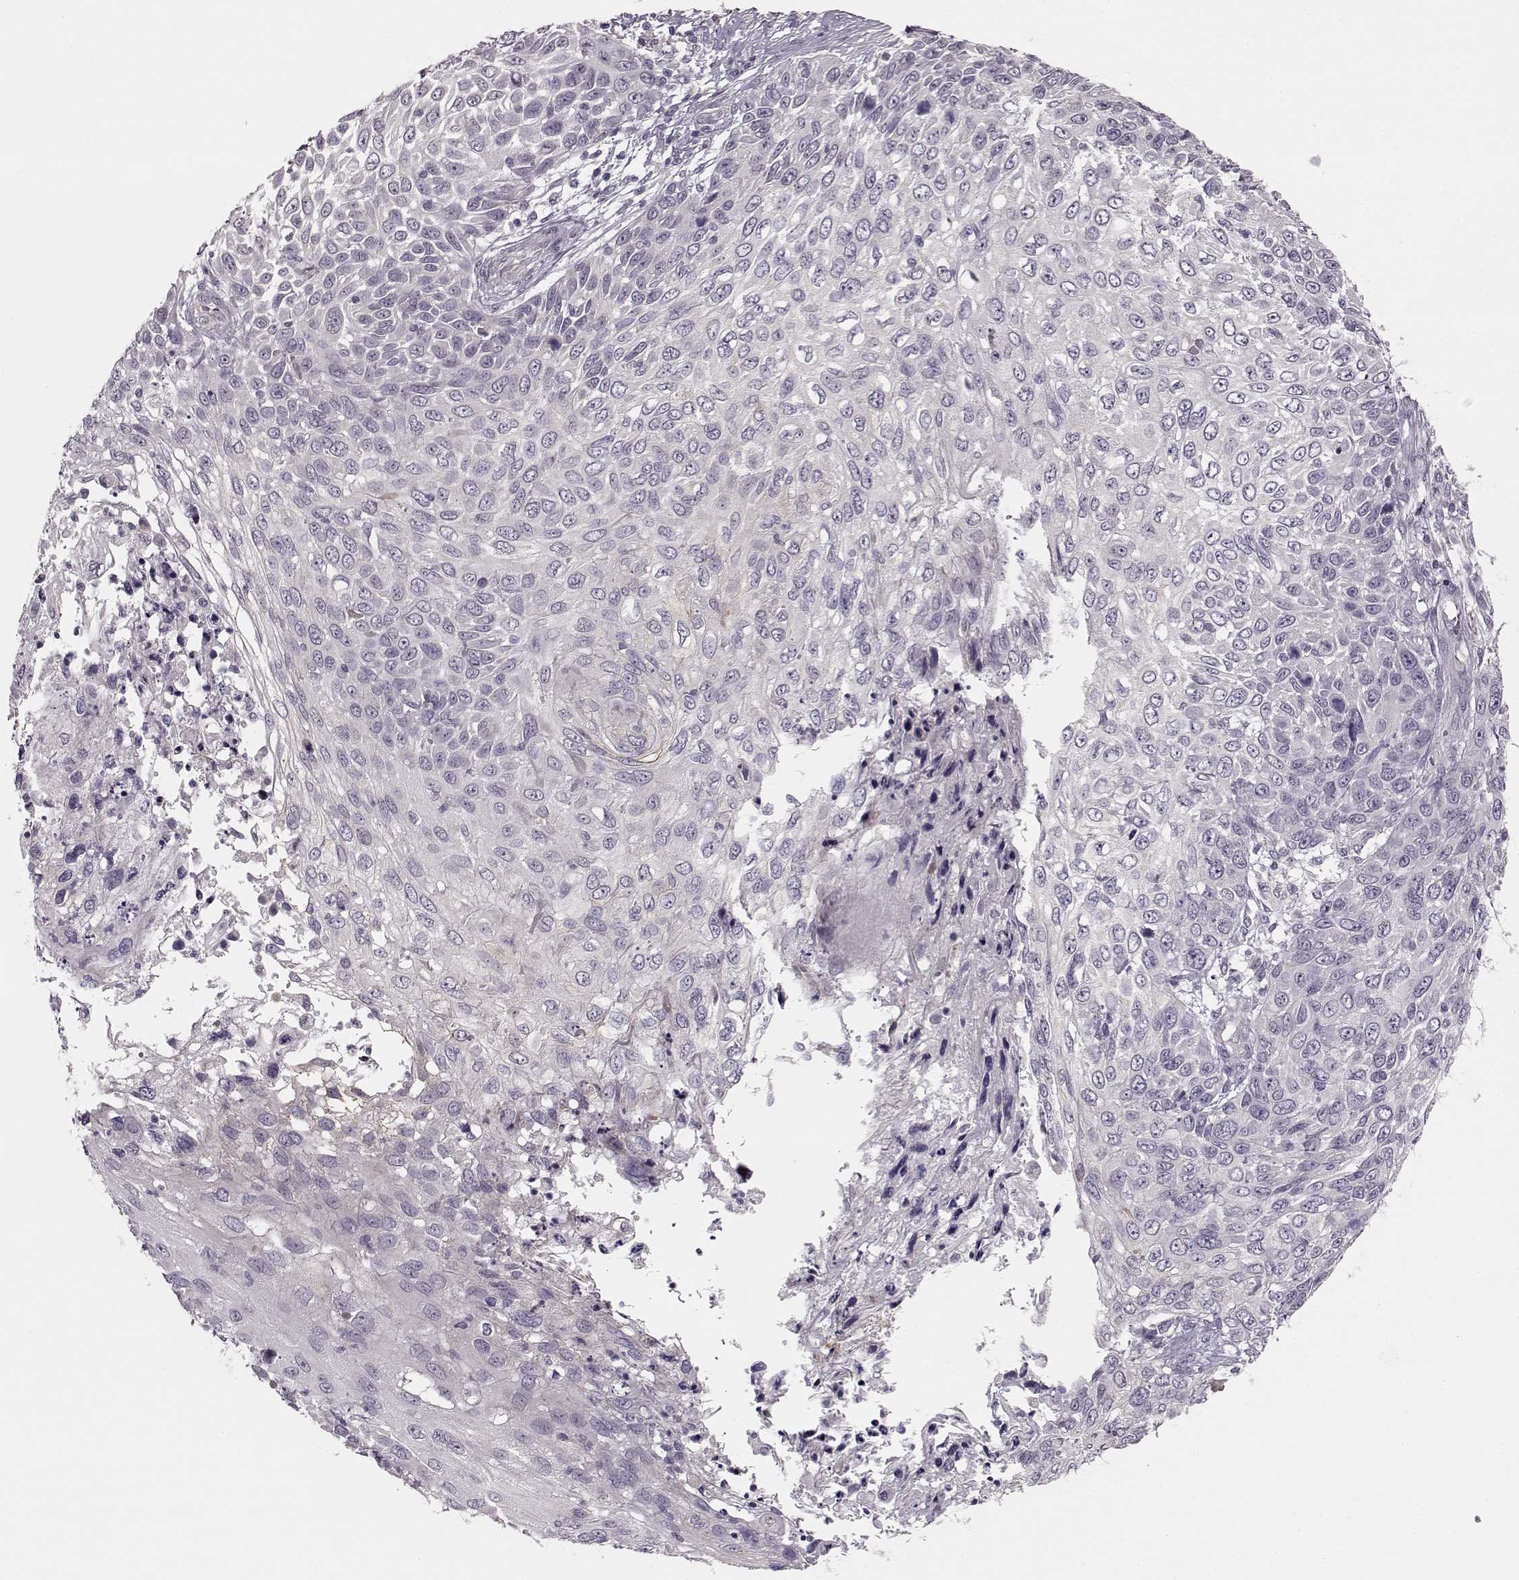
{"staining": {"intensity": "negative", "quantity": "none", "location": "none"}, "tissue": "skin cancer", "cell_type": "Tumor cells", "image_type": "cancer", "snomed": [{"axis": "morphology", "description": "Squamous cell carcinoma, NOS"}, {"axis": "topography", "description": "Skin"}], "caption": "The photomicrograph shows no significant staining in tumor cells of squamous cell carcinoma (skin). (DAB (3,3'-diaminobenzidine) immunohistochemistry (IHC), high magnification).", "gene": "MAP6D1", "patient": {"sex": "male", "age": 92}}